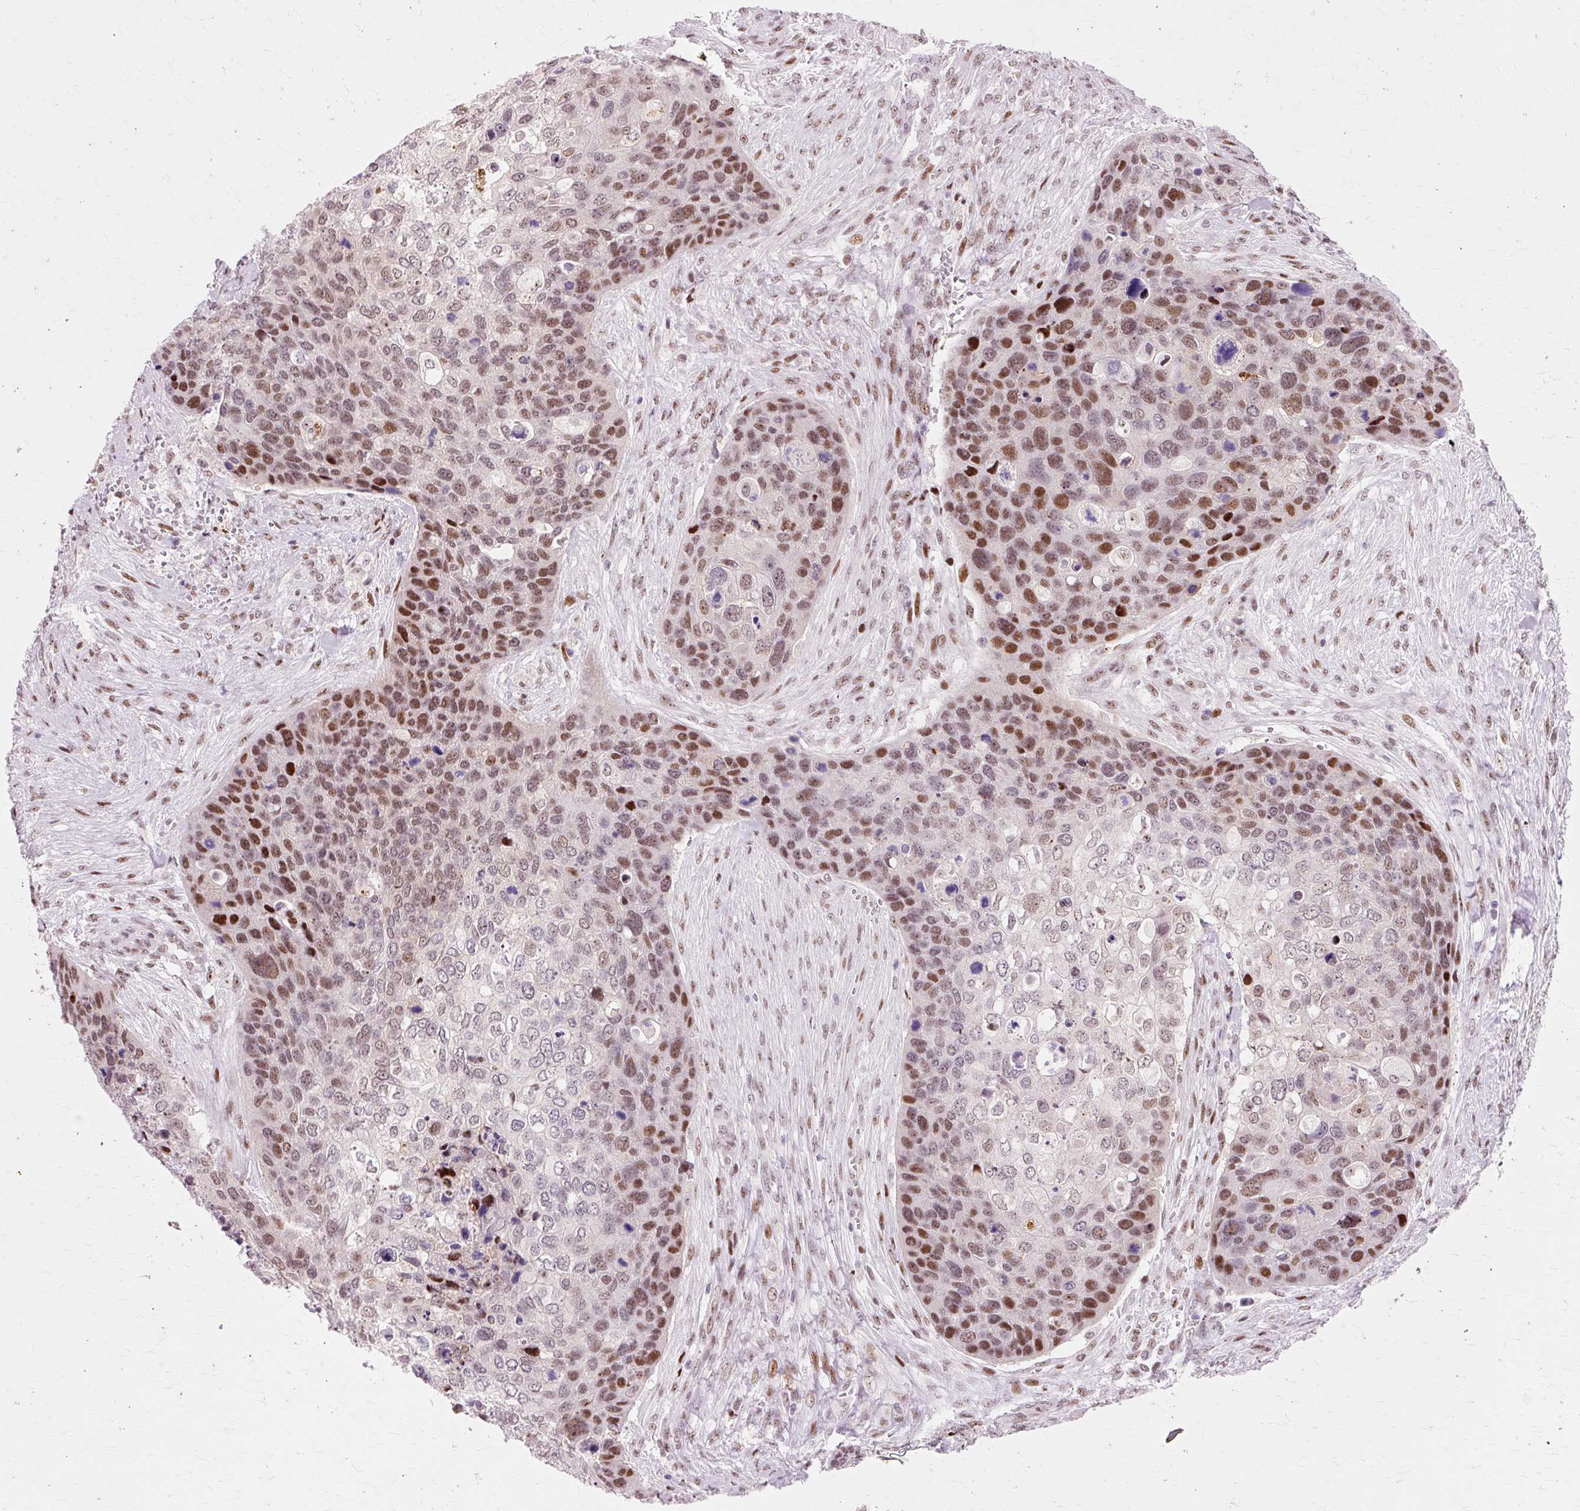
{"staining": {"intensity": "moderate", "quantity": ">75%", "location": "nuclear"}, "tissue": "skin cancer", "cell_type": "Tumor cells", "image_type": "cancer", "snomed": [{"axis": "morphology", "description": "Basal cell carcinoma"}, {"axis": "topography", "description": "Skin"}], "caption": "Immunohistochemistry (IHC) (DAB (3,3'-diaminobenzidine)) staining of human skin cancer (basal cell carcinoma) demonstrates moderate nuclear protein positivity in approximately >75% of tumor cells.", "gene": "MACROD2", "patient": {"sex": "female", "age": 74}}